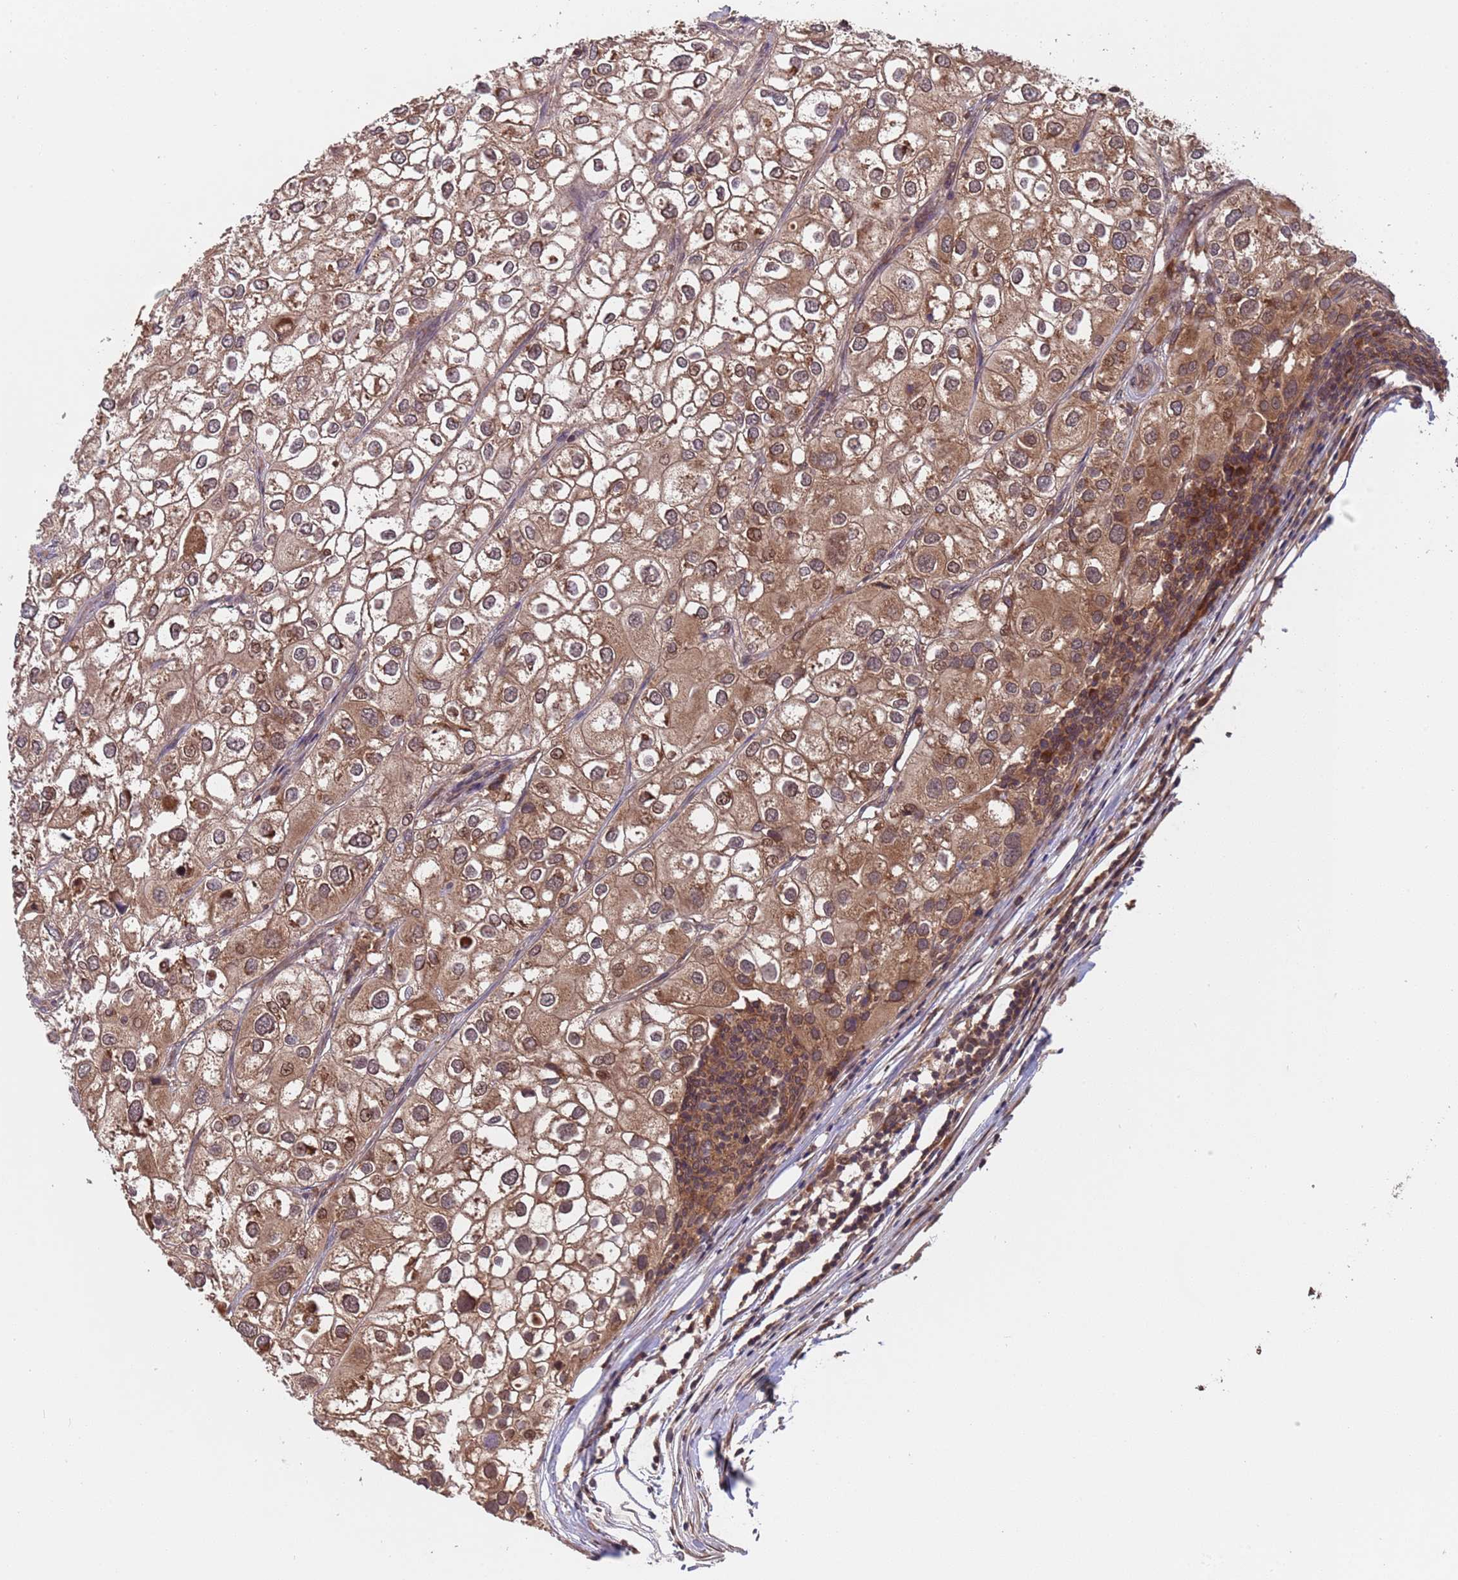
{"staining": {"intensity": "moderate", "quantity": ">75%", "location": "cytoplasmic/membranous,nuclear"}, "tissue": "urothelial cancer", "cell_type": "Tumor cells", "image_type": "cancer", "snomed": [{"axis": "morphology", "description": "Urothelial carcinoma, High grade"}, {"axis": "topography", "description": "Urinary bladder"}], "caption": "The micrograph reveals staining of high-grade urothelial carcinoma, revealing moderate cytoplasmic/membranous and nuclear protein staining (brown color) within tumor cells. Nuclei are stained in blue.", "gene": "ERI1", "patient": {"sex": "male", "age": 64}}